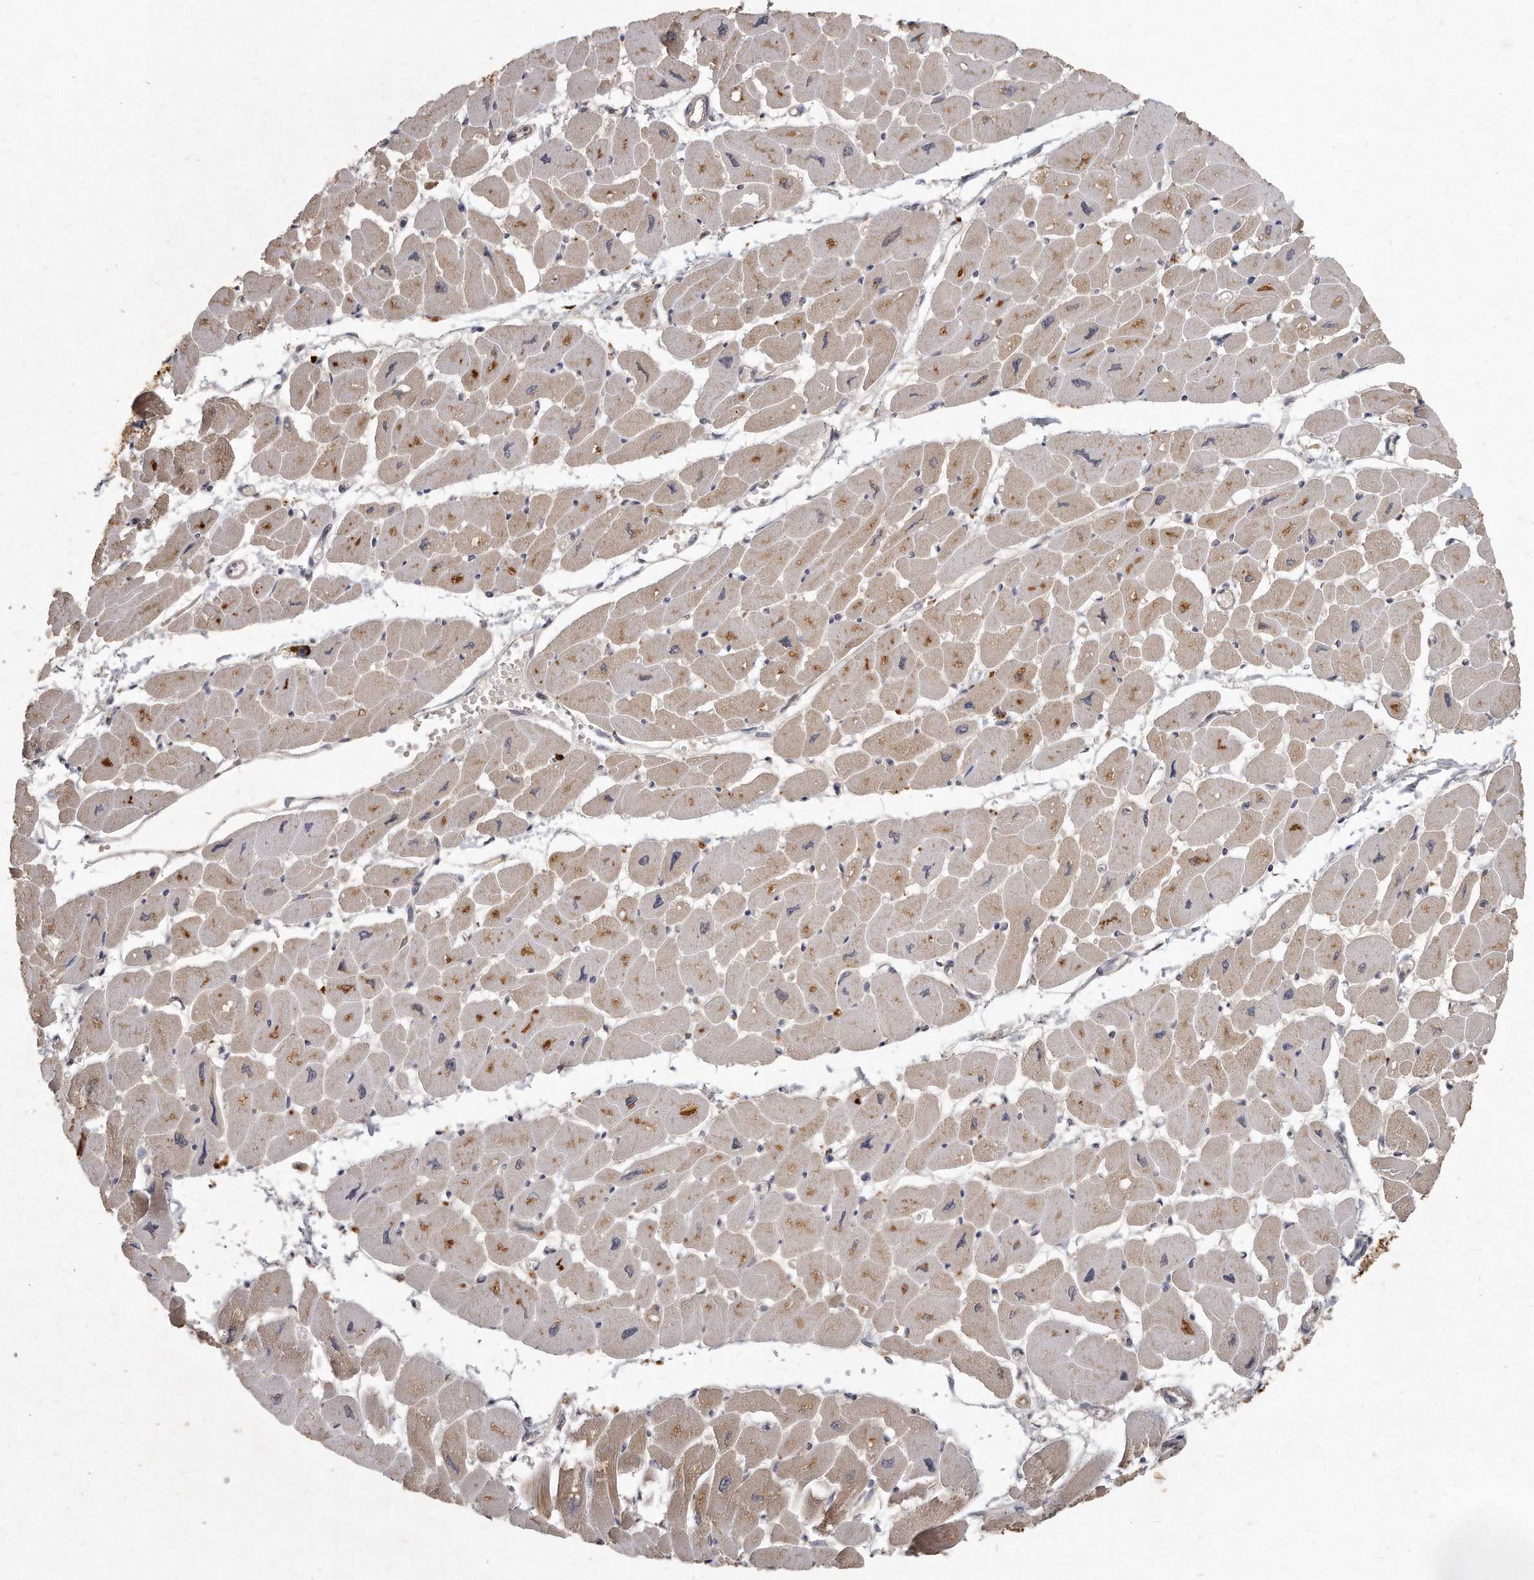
{"staining": {"intensity": "moderate", "quantity": ">75%", "location": "cytoplasmic/membranous"}, "tissue": "heart muscle", "cell_type": "Cardiomyocytes", "image_type": "normal", "snomed": [{"axis": "morphology", "description": "Normal tissue, NOS"}, {"axis": "topography", "description": "Heart"}], "caption": "Benign heart muscle displays moderate cytoplasmic/membranous staining in approximately >75% of cardiomyocytes.", "gene": "LGALS8", "patient": {"sex": "female", "age": 54}}